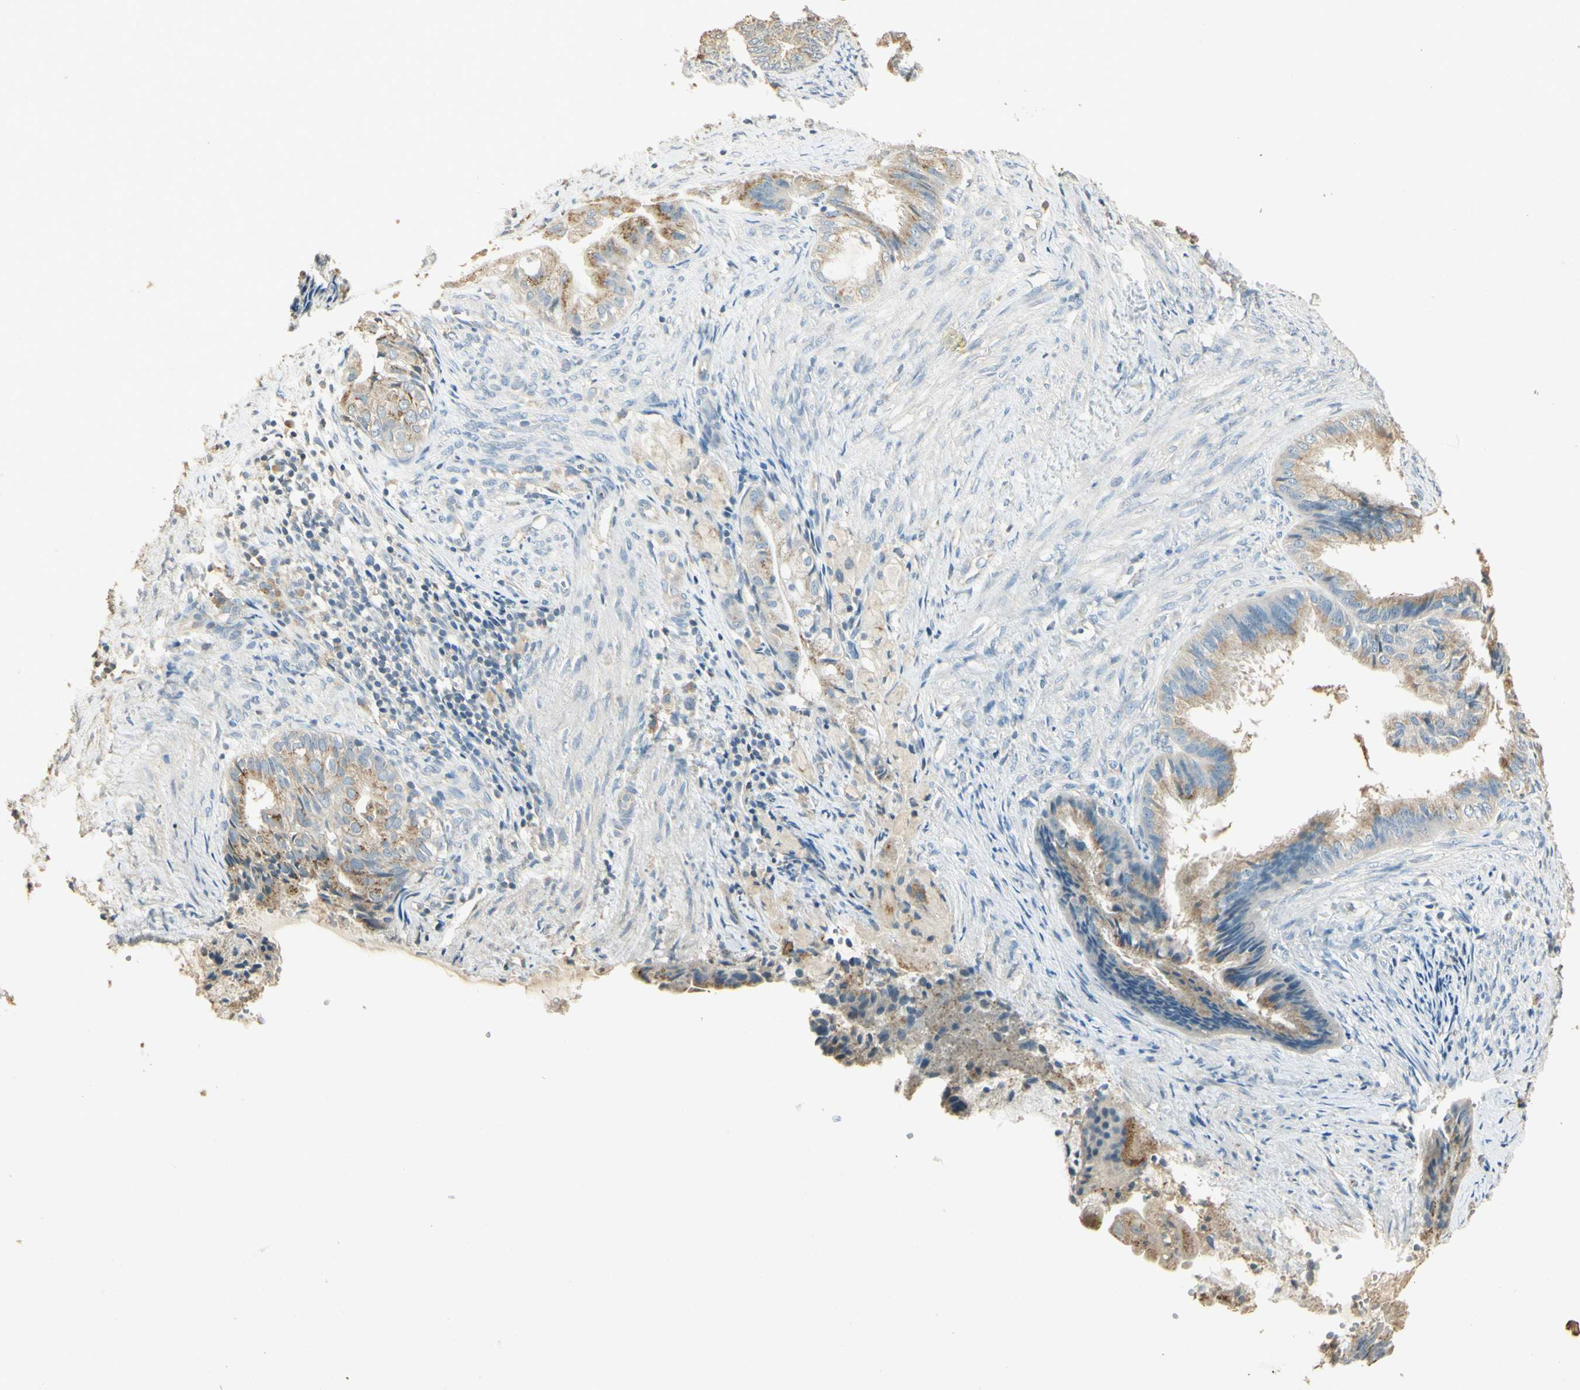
{"staining": {"intensity": "weak", "quantity": ">75%", "location": "cytoplasmic/membranous"}, "tissue": "endometrial cancer", "cell_type": "Tumor cells", "image_type": "cancer", "snomed": [{"axis": "morphology", "description": "Adenocarcinoma, NOS"}, {"axis": "topography", "description": "Endometrium"}], "caption": "Immunohistochemical staining of endometrial cancer displays low levels of weak cytoplasmic/membranous protein staining in approximately >75% of tumor cells.", "gene": "UXS1", "patient": {"sex": "female", "age": 86}}